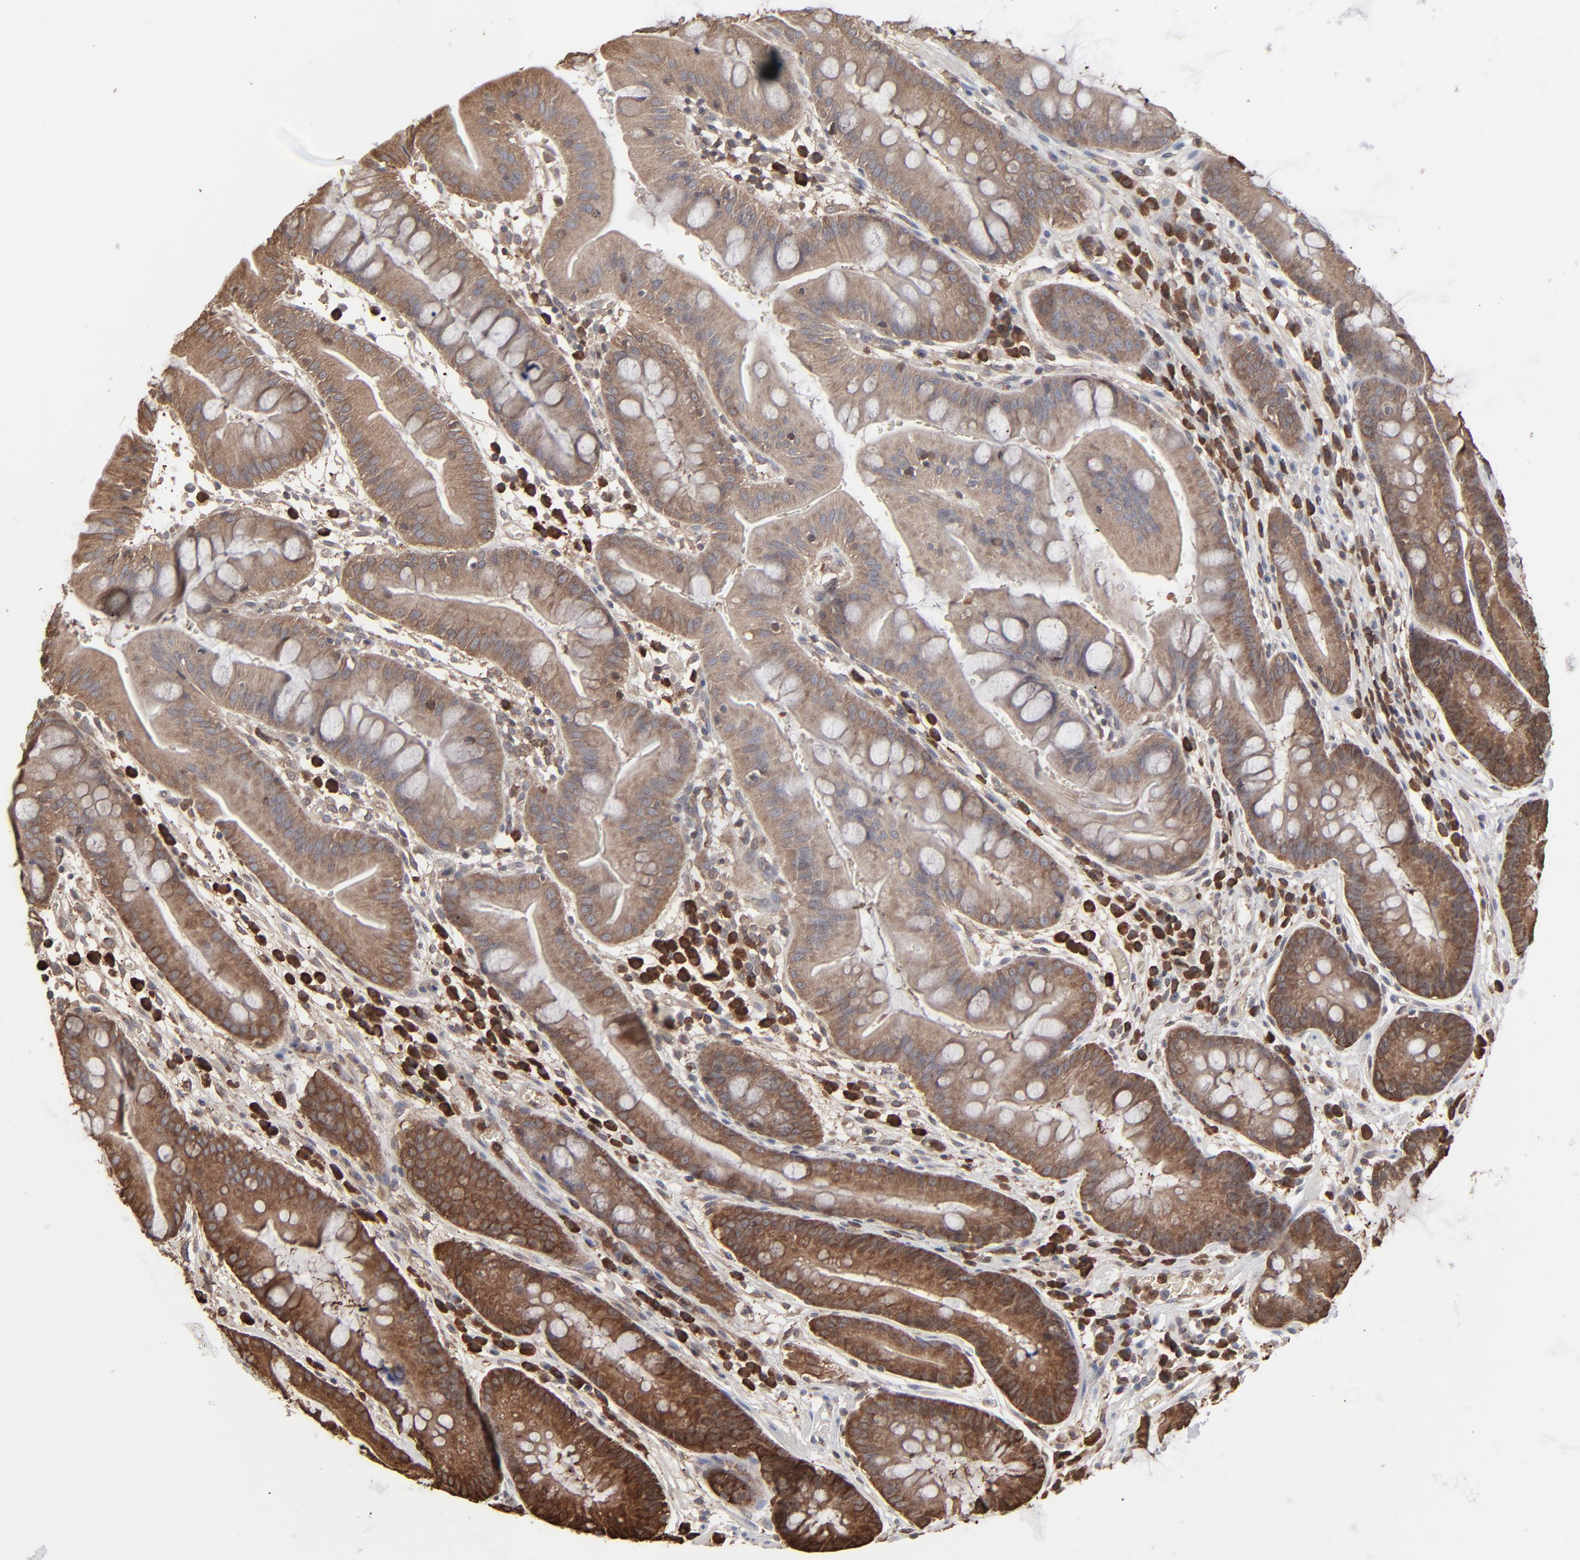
{"staining": {"intensity": "strong", "quantity": ">75%", "location": "cytoplasmic/membranous"}, "tissue": "stomach", "cell_type": "Glandular cells", "image_type": "normal", "snomed": [{"axis": "morphology", "description": "Normal tissue, NOS"}, {"axis": "morphology", "description": "Inflammation, NOS"}, {"axis": "topography", "description": "Stomach, lower"}], "caption": "Stomach was stained to show a protein in brown. There is high levels of strong cytoplasmic/membranous expression in approximately >75% of glandular cells.", "gene": "NME1", "patient": {"sex": "male", "age": 59}}